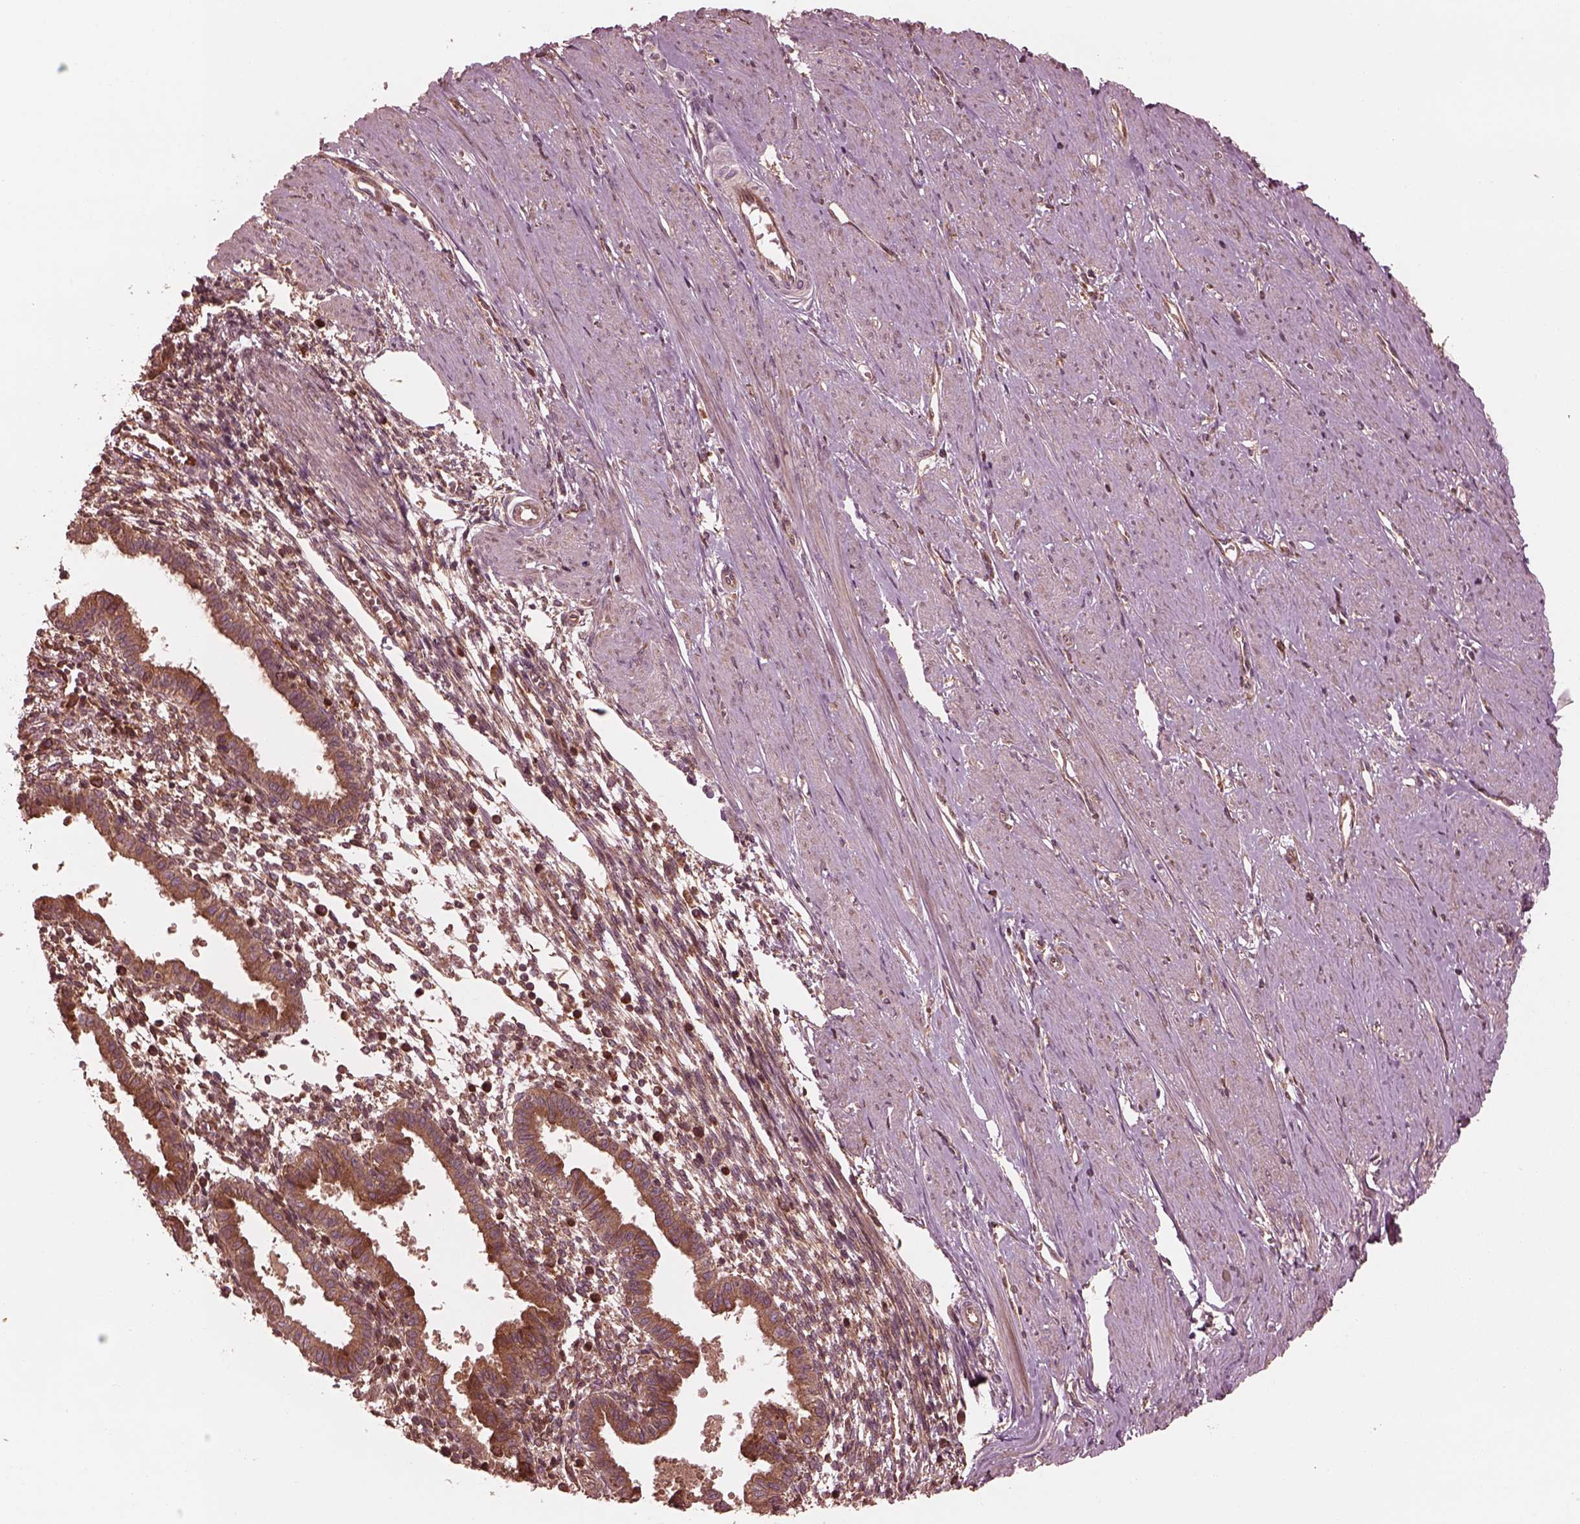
{"staining": {"intensity": "moderate", "quantity": "25%-75%", "location": "cytoplasmic/membranous"}, "tissue": "endometrium", "cell_type": "Cells in endometrial stroma", "image_type": "normal", "snomed": [{"axis": "morphology", "description": "Normal tissue, NOS"}, {"axis": "topography", "description": "Endometrium"}], "caption": "Immunohistochemistry image of benign endometrium: endometrium stained using IHC demonstrates medium levels of moderate protein expression localized specifically in the cytoplasmic/membranous of cells in endometrial stroma, appearing as a cytoplasmic/membranous brown color.", "gene": "PIK3R2", "patient": {"sex": "female", "age": 37}}